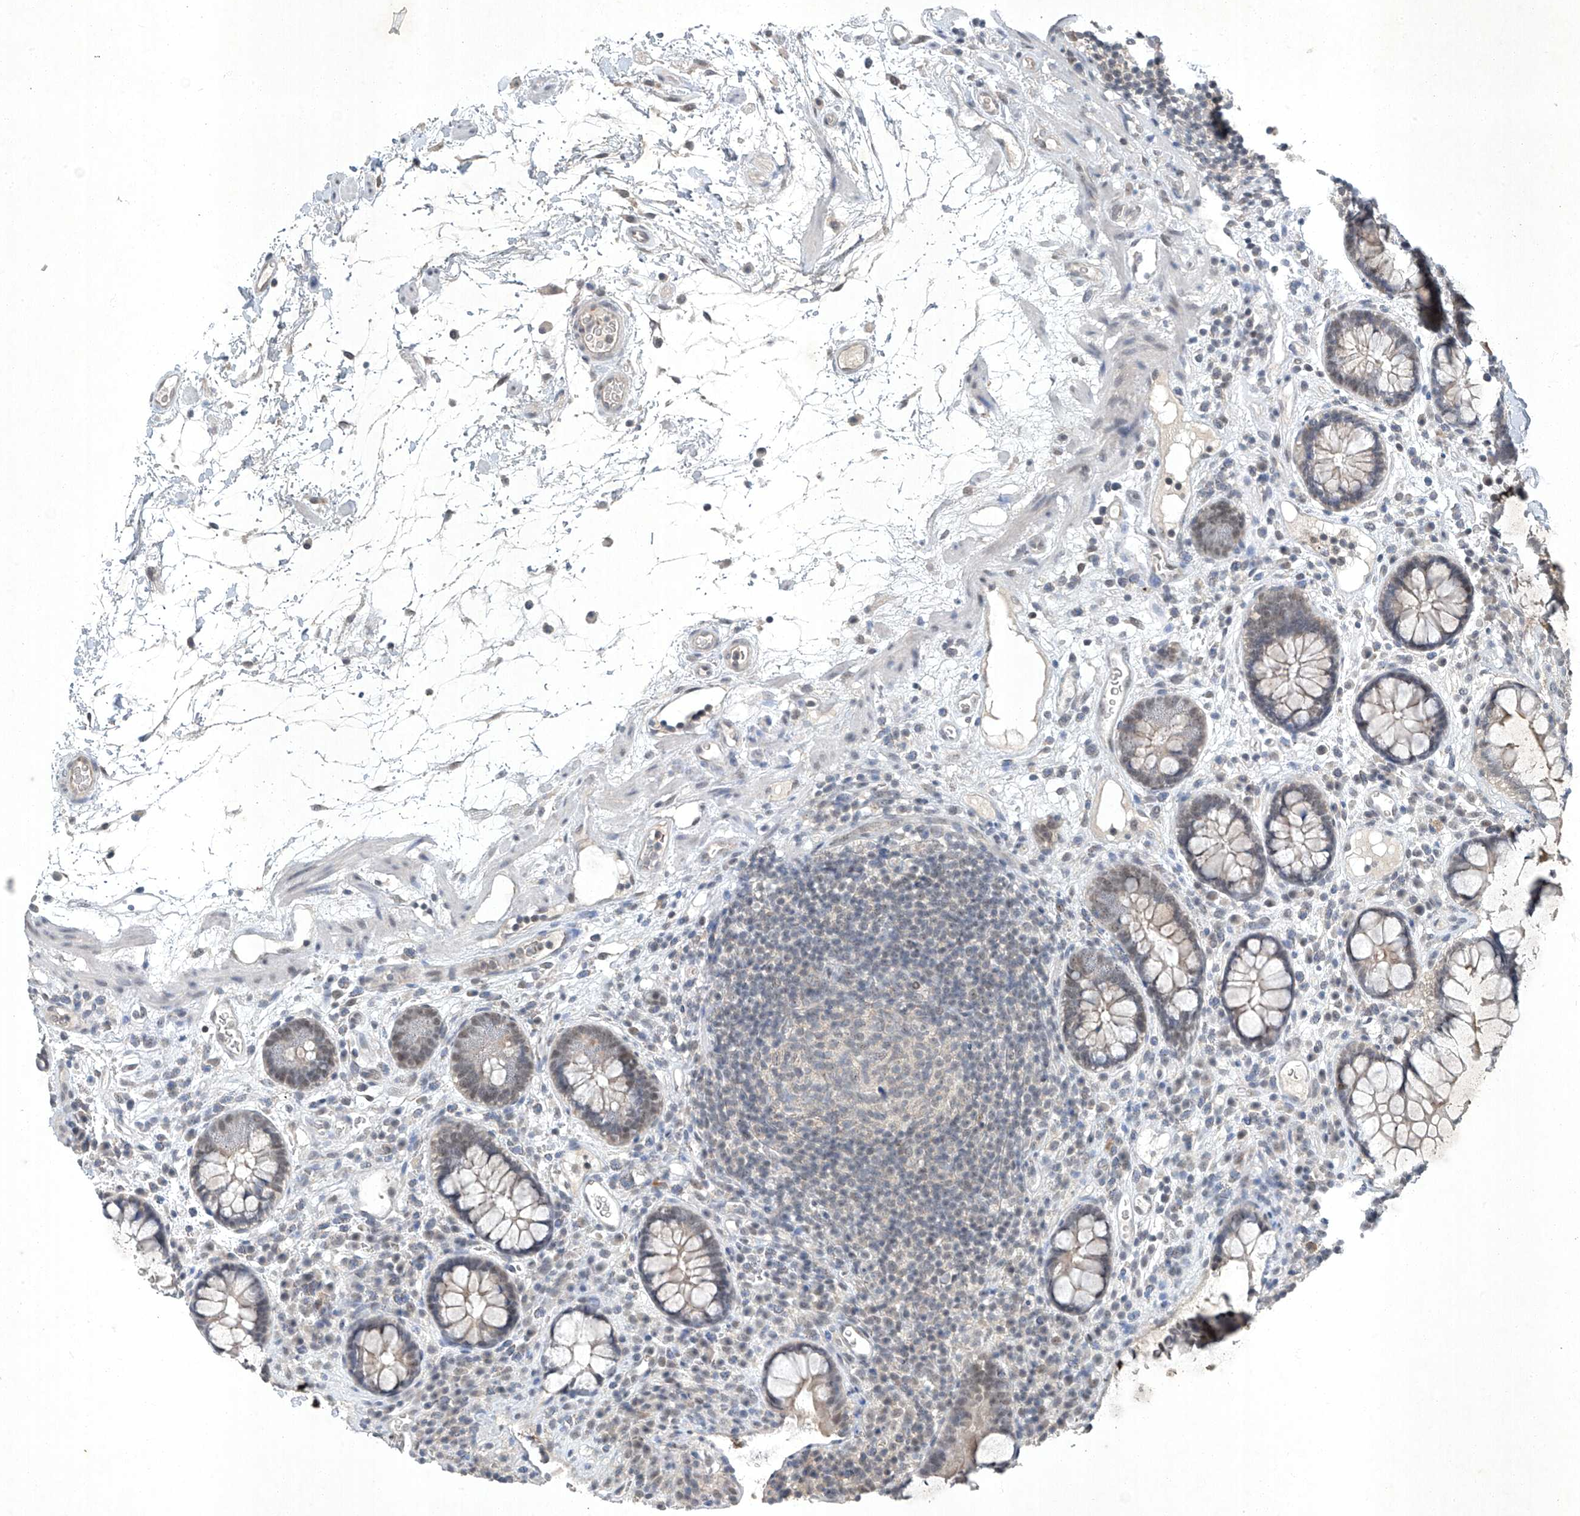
{"staining": {"intensity": "weak", "quantity": ">75%", "location": "cytoplasmic/membranous"}, "tissue": "colon", "cell_type": "Endothelial cells", "image_type": "normal", "snomed": [{"axis": "morphology", "description": "Normal tissue, NOS"}, {"axis": "topography", "description": "Colon"}], "caption": "Immunohistochemistry (IHC) (DAB) staining of benign colon shows weak cytoplasmic/membranous protein positivity in about >75% of endothelial cells. Ihc stains the protein of interest in brown and the nuclei are stained blue.", "gene": "TAF8", "patient": {"sex": "female", "age": 79}}